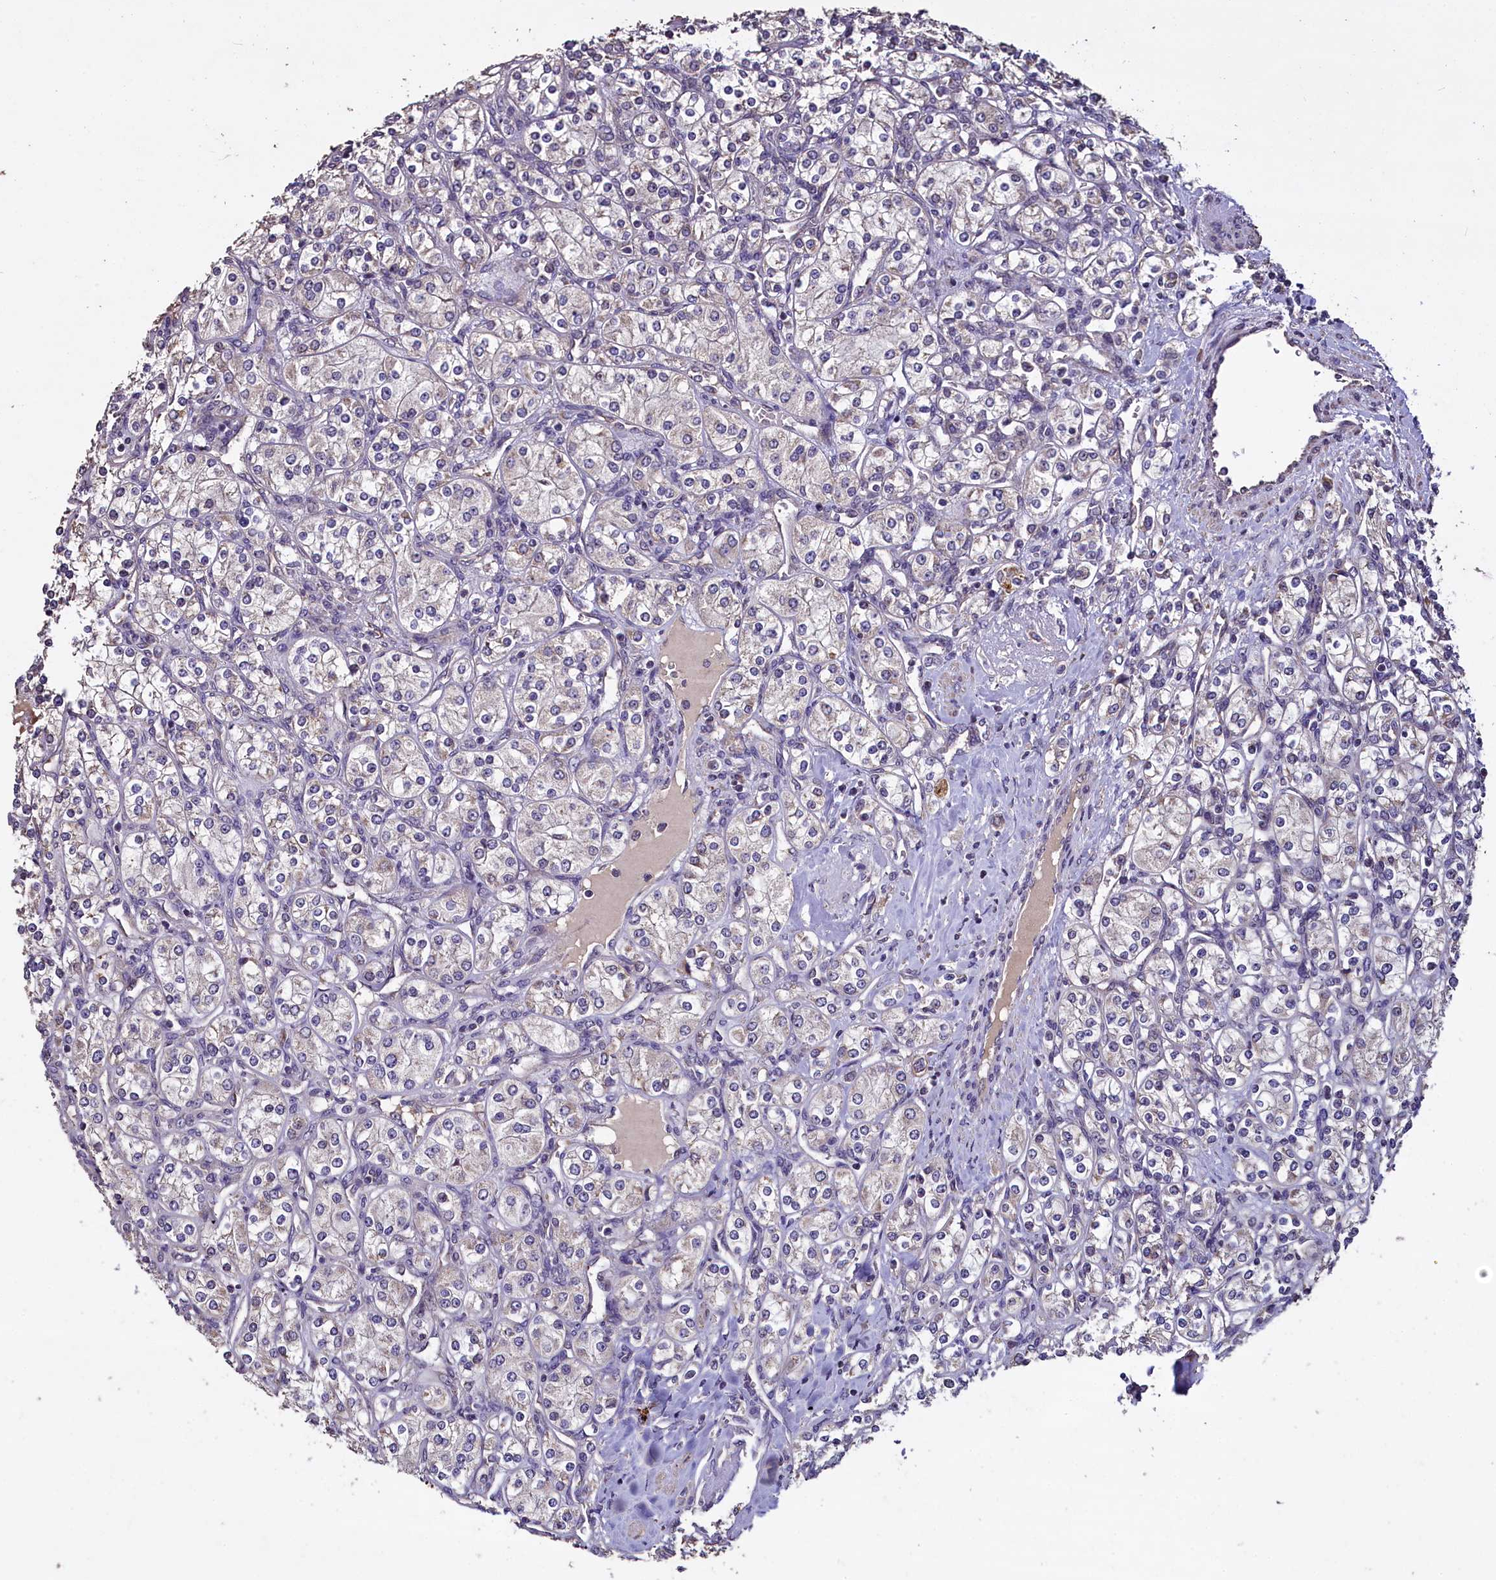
{"staining": {"intensity": "negative", "quantity": "none", "location": "none"}, "tissue": "renal cancer", "cell_type": "Tumor cells", "image_type": "cancer", "snomed": [{"axis": "morphology", "description": "Adenocarcinoma, NOS"}, {"axis": "topography", "description": "Kidney"}], "caption": "An immunohistochemistry micrograph of renal adenocarcinoma is shown. There is no staining in tumor cells of renal adenocarcinoma. (DAB immunohistochemistry (IHC), high magnification).", "gene": "COQ9", "patient": {"sex": "male", "age": 77}}